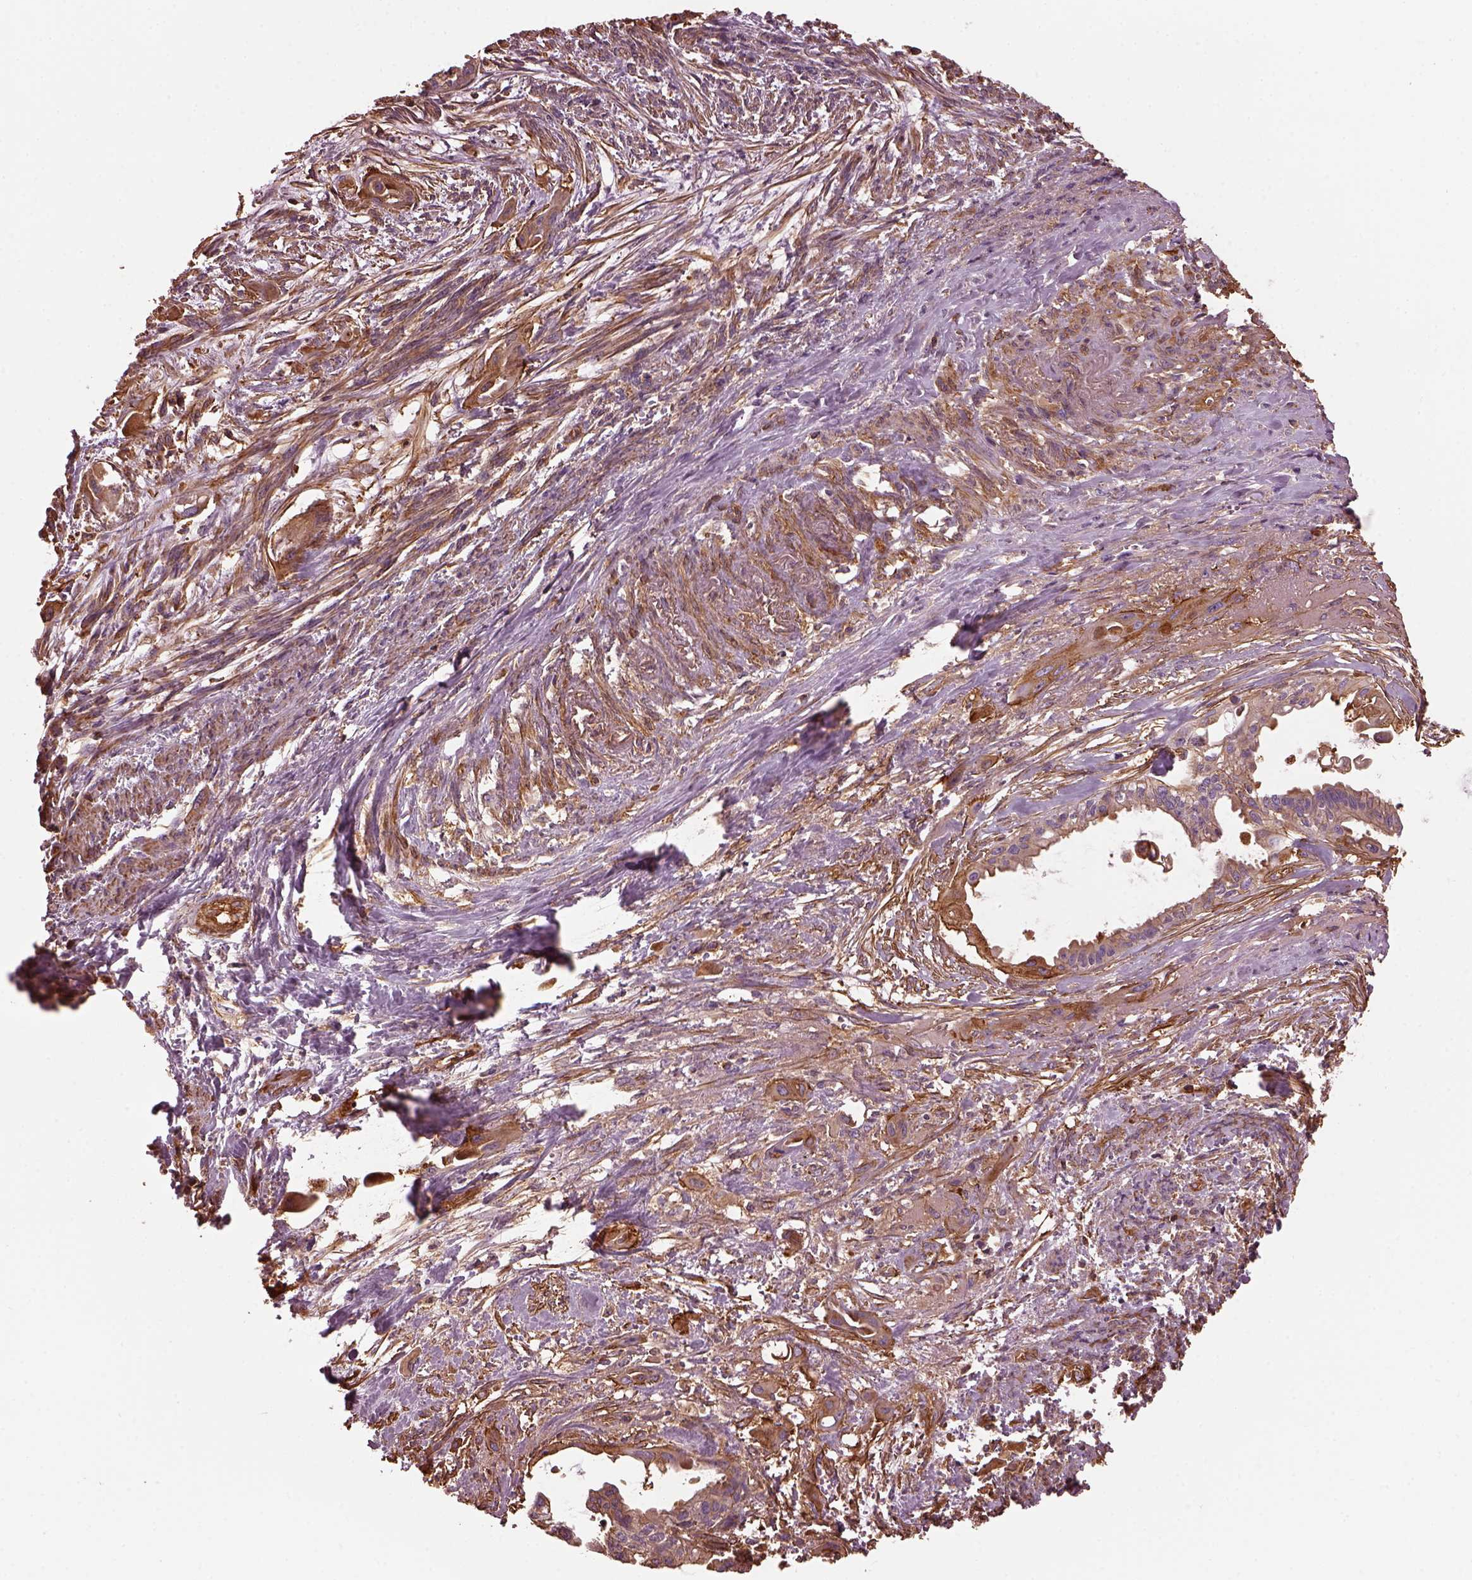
{"staining": {"intensity": "moderate", "quantity": ">75%", "location": "cytoplasmic/membranous"}, "tissue": "endometrial cancer", "cell_type": "Tumor cells", "image_type": "cancer", "snomed": [{"axis": "morphology", "description": "Adenocarcinoma, NOS"}, {"axis": "topography", "description": "Endometrium"}], "caption": "DAB immunohistochemical staining of endometrial adenocarcinoma demonstrates moderate cytoplasmic/membranous protein staining in about >75% of tumor cells. (DAB IHC with brightfield microscopy, high magnification).", "gene": "MYL6", "patient": {"sex": "female", "age": 86}}